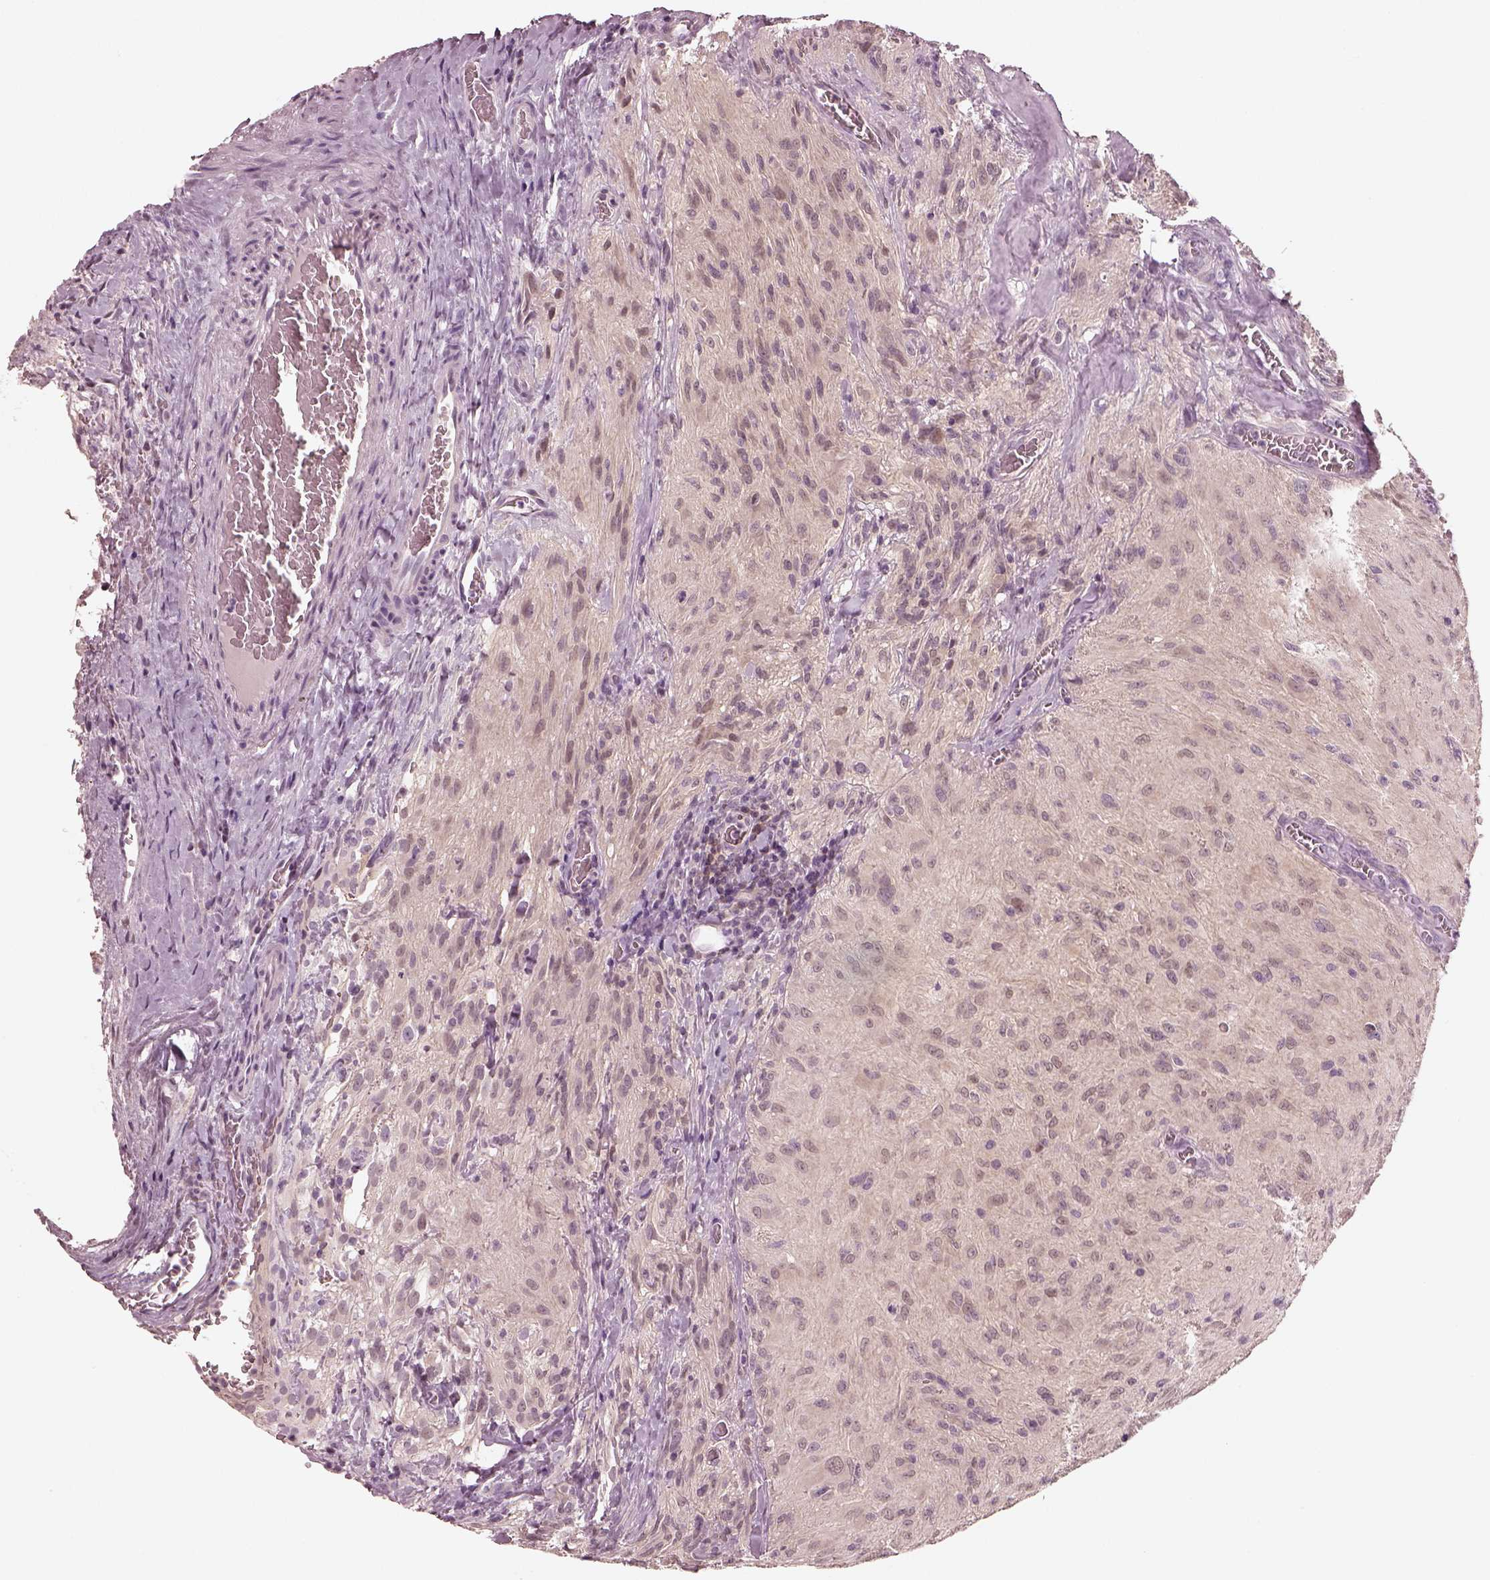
{"staining": {"intensity": "negative", "quantity": "none", "location": "none"}, "tissue": "glioma", "cell_type": "Tumor cells", "image_type": "cancer", "snomed": [{"axis": "morphology", "description": "Glioma, malignant, High grade"}, {"axis": "topography", "description": "Brain"}], "caption": "IHC histopathology image of malignant glioma (high-grade) stained for a protein (brown), which exhibits no staining in tumor cells.", "gene": "EGR4", "patient": {"sex": "male", "age": 47}}